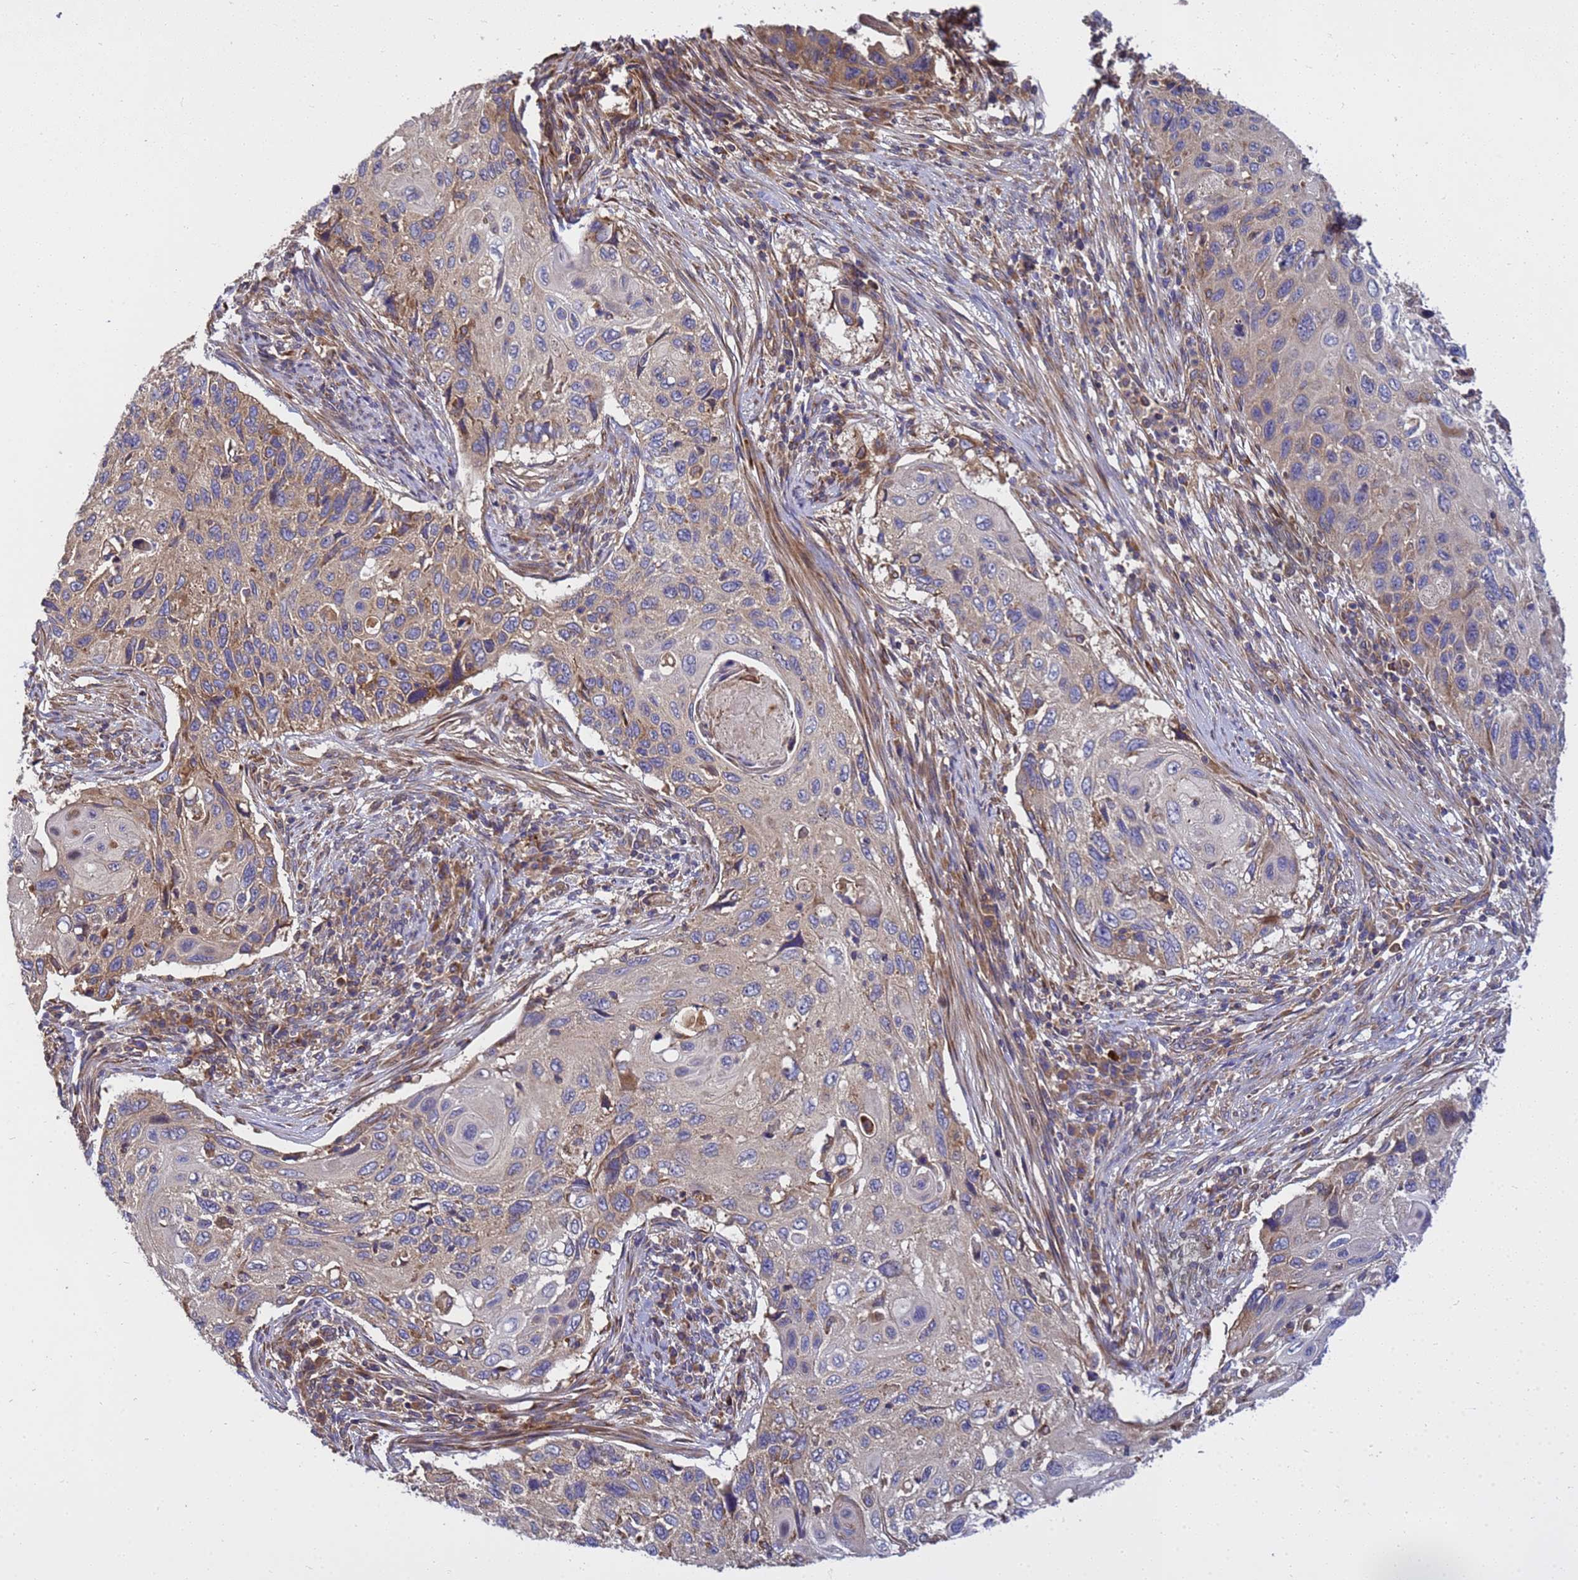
{"staining": {"intensity": "weak", "quantity": "<25%", "location": "cytoplasmic/membranous"}, "tissue": "cervical cancer", "cell_type": "Tumor cells", "image_type": "cancer", "snomed": [{"axis": "morphology", "description": "Squamous cell carcinoma, NOS"}, {"axis": "topography", "description": "Cervix"}], "caption": "High power microscopy histopathology image of an immunohistochemistry (IHC) image of squamous cell carcinoma (cervical), revealing no significant positivity in tumor cells.", "gene": "BECN1", "patient": {"sex": "female", "age": 70}}